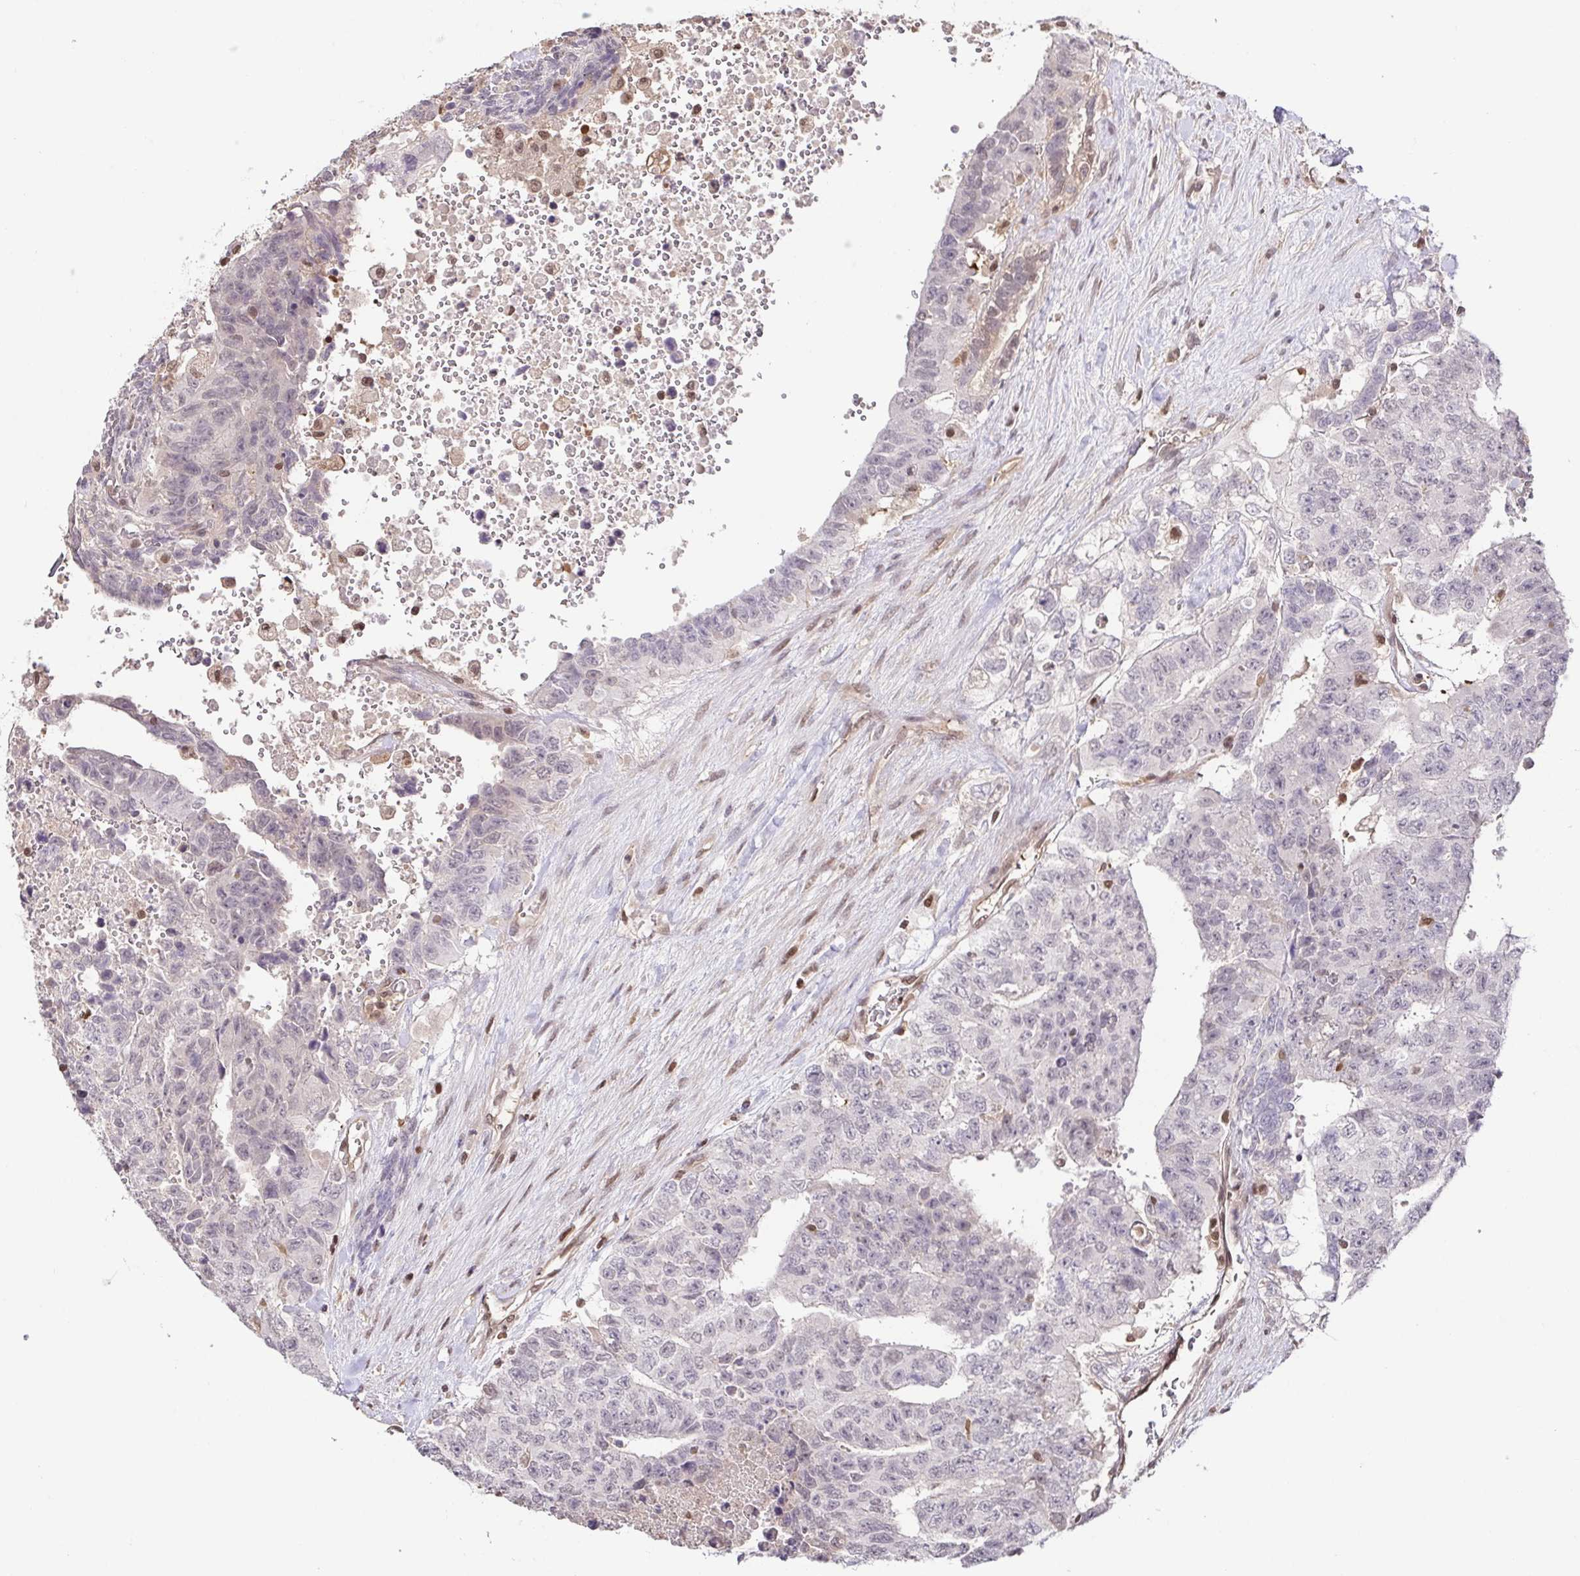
{"staining": {"intensity": "negative", "quantity": "none", "location": "none"}, "tissue": "testis cancer", "cell_type": "Tumor cells", "image_type": "cancer", "snomed": [{"axis": "morphology", "description": "Carcinoma, Embryonal, NOS"}, {"axis": "topography", "description": "Testis"}], "caption": "Tumor cells are negative for brown protein staining in embryonal carcinoma (testis).", "gene": "PSMB9", "patient": {"sex": "male", "age": 24}}